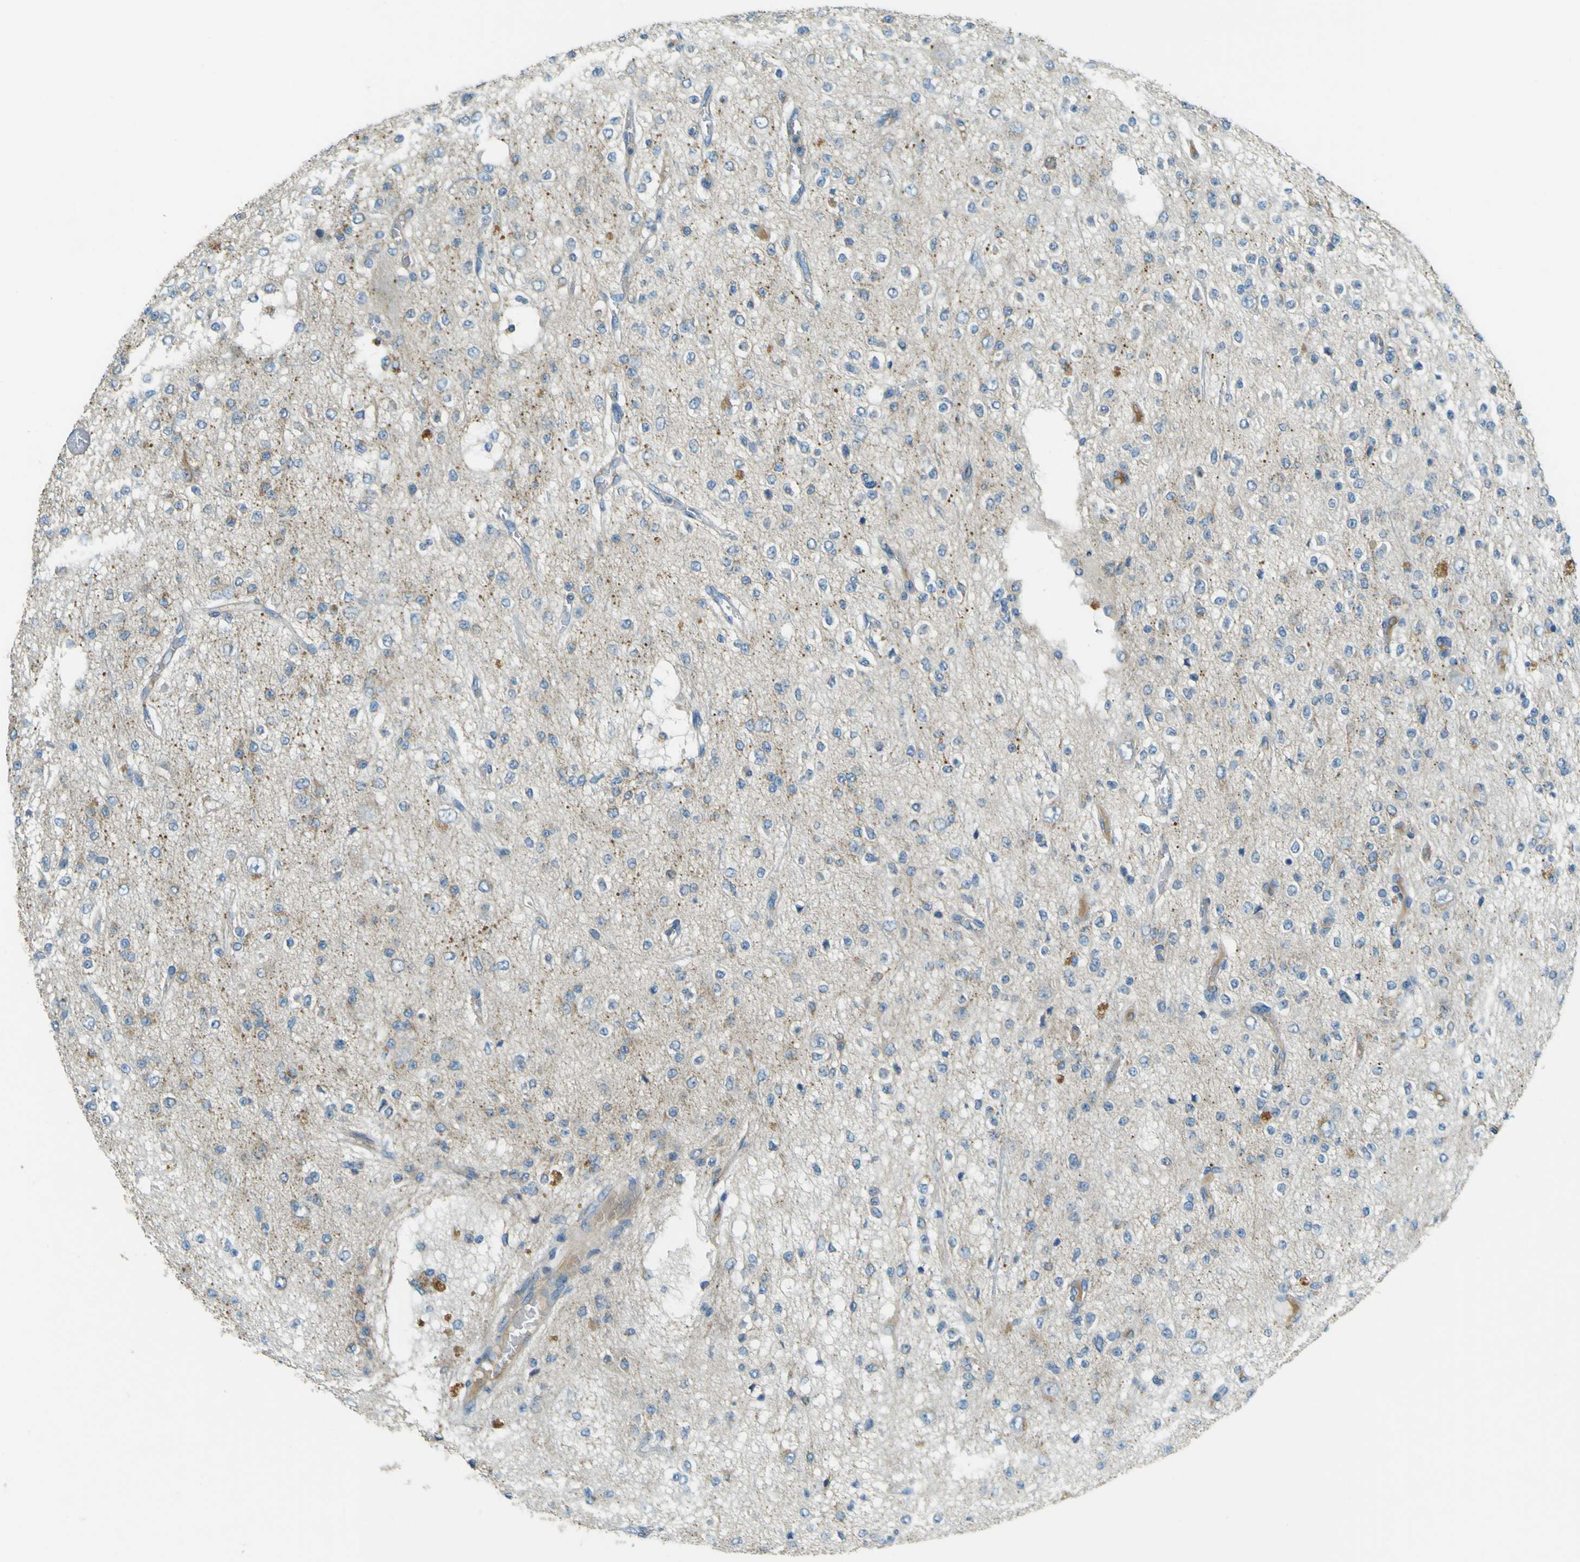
{"staining": {"intensity": "weak", "quantity": "<25%", "location": "cytoplasmic/membranous"}, "tissue": "glioma", "cell_type": "Tumor cells", "image_type": "cancer", "snomed": [{"axis": "morphology", "description": "Glioma, malignant, Low grade"}, {"axis": "topography", "description": "Brain"}], "caption": "IHC of human malignant glioma (low-grade) demonstrates no staining in tumor cells. (Brightfield microscopy of DAB IHC at high magnification).", "gene": "FKTN", "patient": {"sex": "male", "age": 38}}